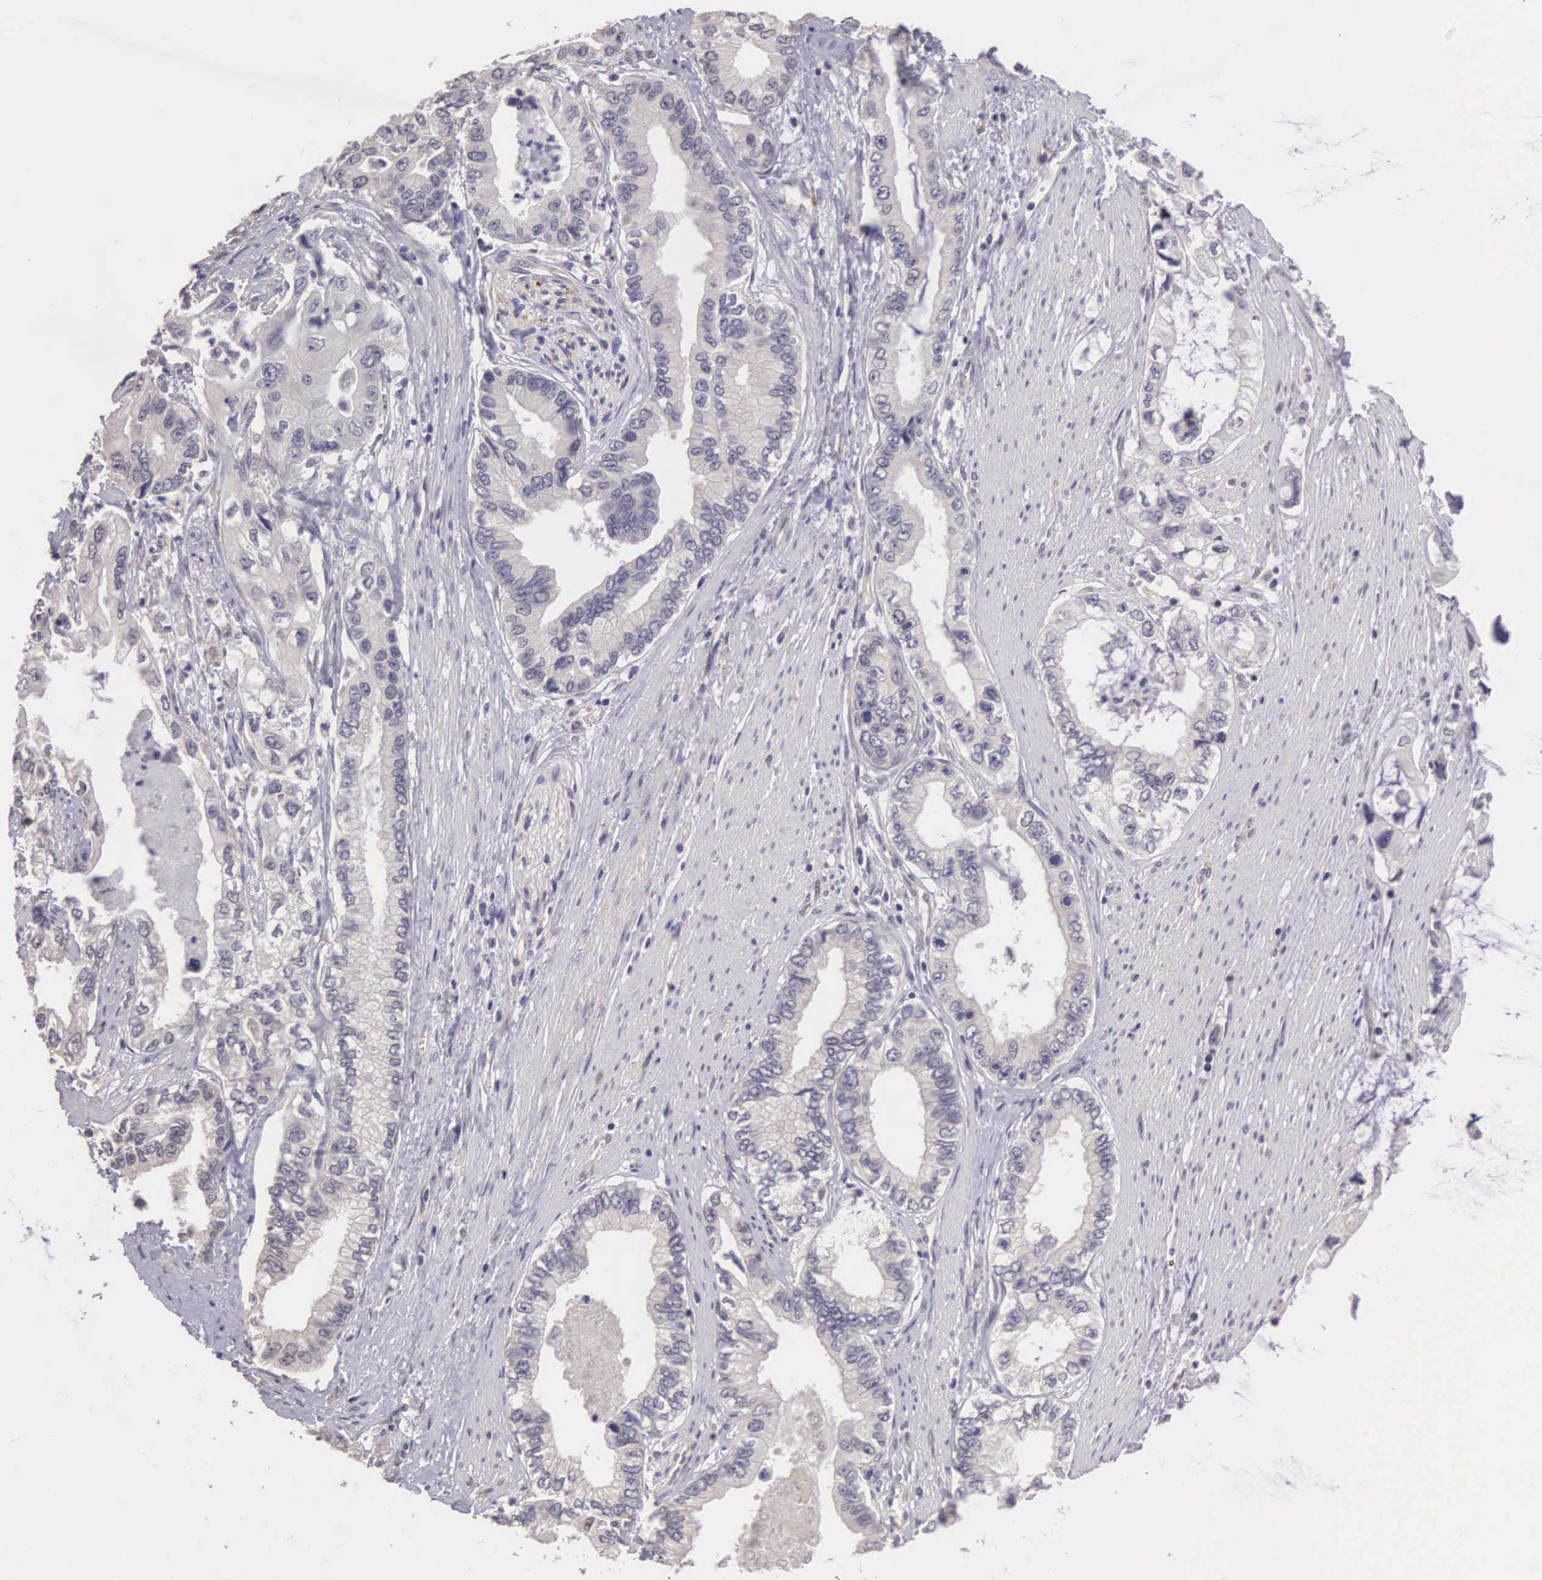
{"staining": {"intensity": "negative", "quantity": "none", "location": "none"}, "tissue": "pancreatic cancer", "cell_type": "Tumor cells", "image_type": "cancer", "snomed": [{"axis": "morphology", "description": "Adenocarcinoma, NOS"}, {"axis": "topography", "description": "Pancreas"}, {"axis": "topography", "description": "Stomach, upper"}], "caption": "This is an immunohistochemistry (IHC) histopathology image of human adenocarcinoma (pancreatic). There is no staining in tumor cells.", "gene": "CDC45", "patient": {"sex": "male", "age": 77}}